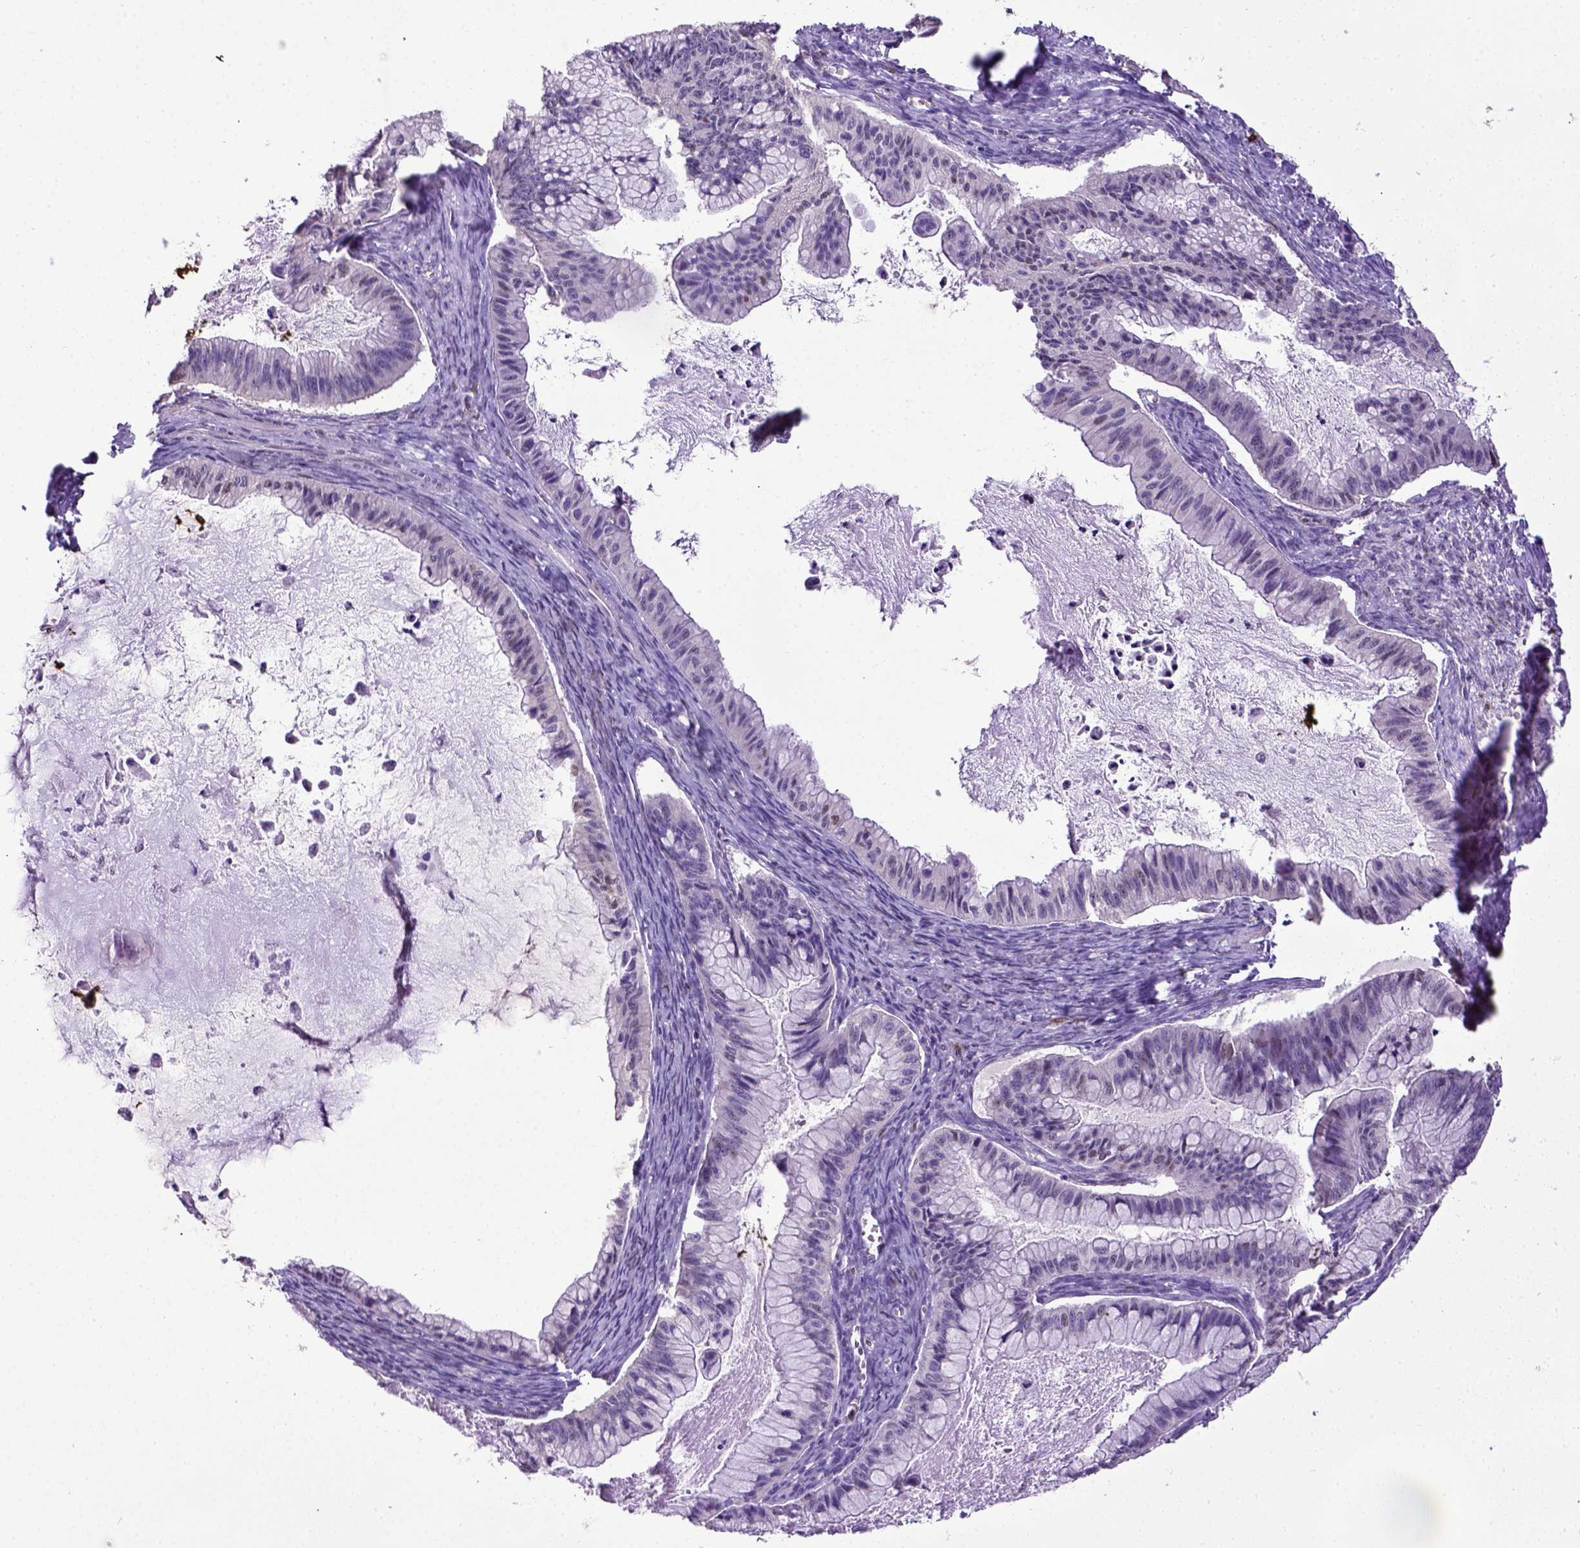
{"staining": {"intensity": "negative", "quantity": "none", "location": "none"}, "tissue": "ovarian cancer", "cell_type": "Tumor cells", "image_type": "cancer", "snomed": [{"axis": "morphology", "description": "Cystadenocarcinoma, mucinous, NOS"}, {"axis": "topography", "description": "Ovary"}], "caption": "Immunohistochemistry (IHC) micrograph of neoplastic tissue: human ovarian cancer stained with DAB (3,3'-diaminobenzidine) exhibits no significant protein staining in tumor cells.", "gene": "CDKN1A", "patient": {"sex": "female", "age": 72}}